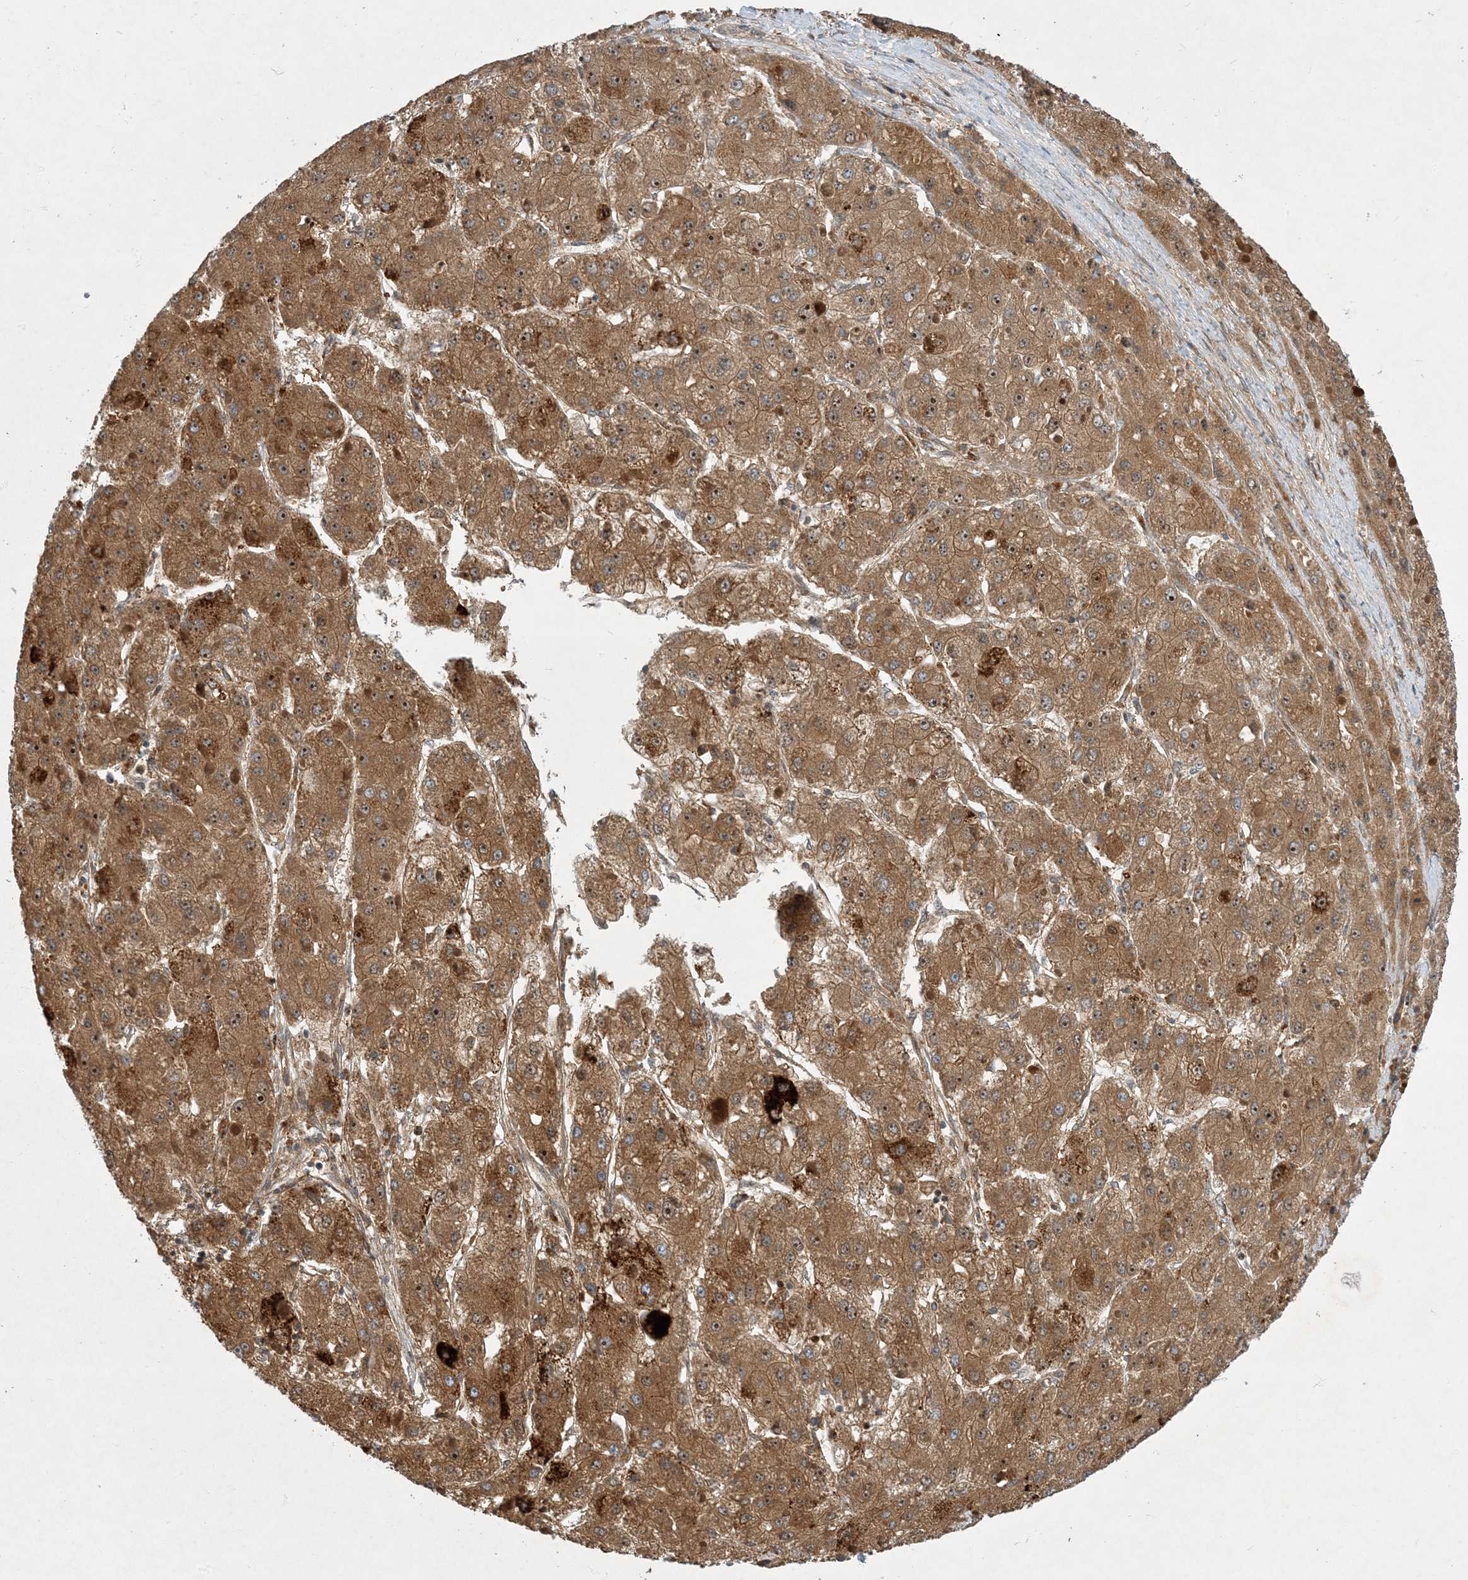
{"staining": {"intensity": "moderate", "quantity": ">75%", "location": "cytoplasmic/membranous"}, "tissue": "liver cancer", "cell_type": "Tumor cells", "image_type": "cancer", "snomed": [{"axis": "morphology", "description": "Carcinoma, Hepatocellular, NOS"}, {"axis": "topography", "description": "Liver"}], "caption": "Immunohistochemistry (IHC) histopathology image of neoplastic tissue: human liver hepatocellular carcinoma stained using immunohistochemistry exhibits medium levels of moderate protein expression localized specifically in the cytoplasmic/membranous of tumor cells, appearing as a cytoplasmic/membranous brown color.", "gene": "LTN1", "patient": {"sex": "female", "age": 73}}